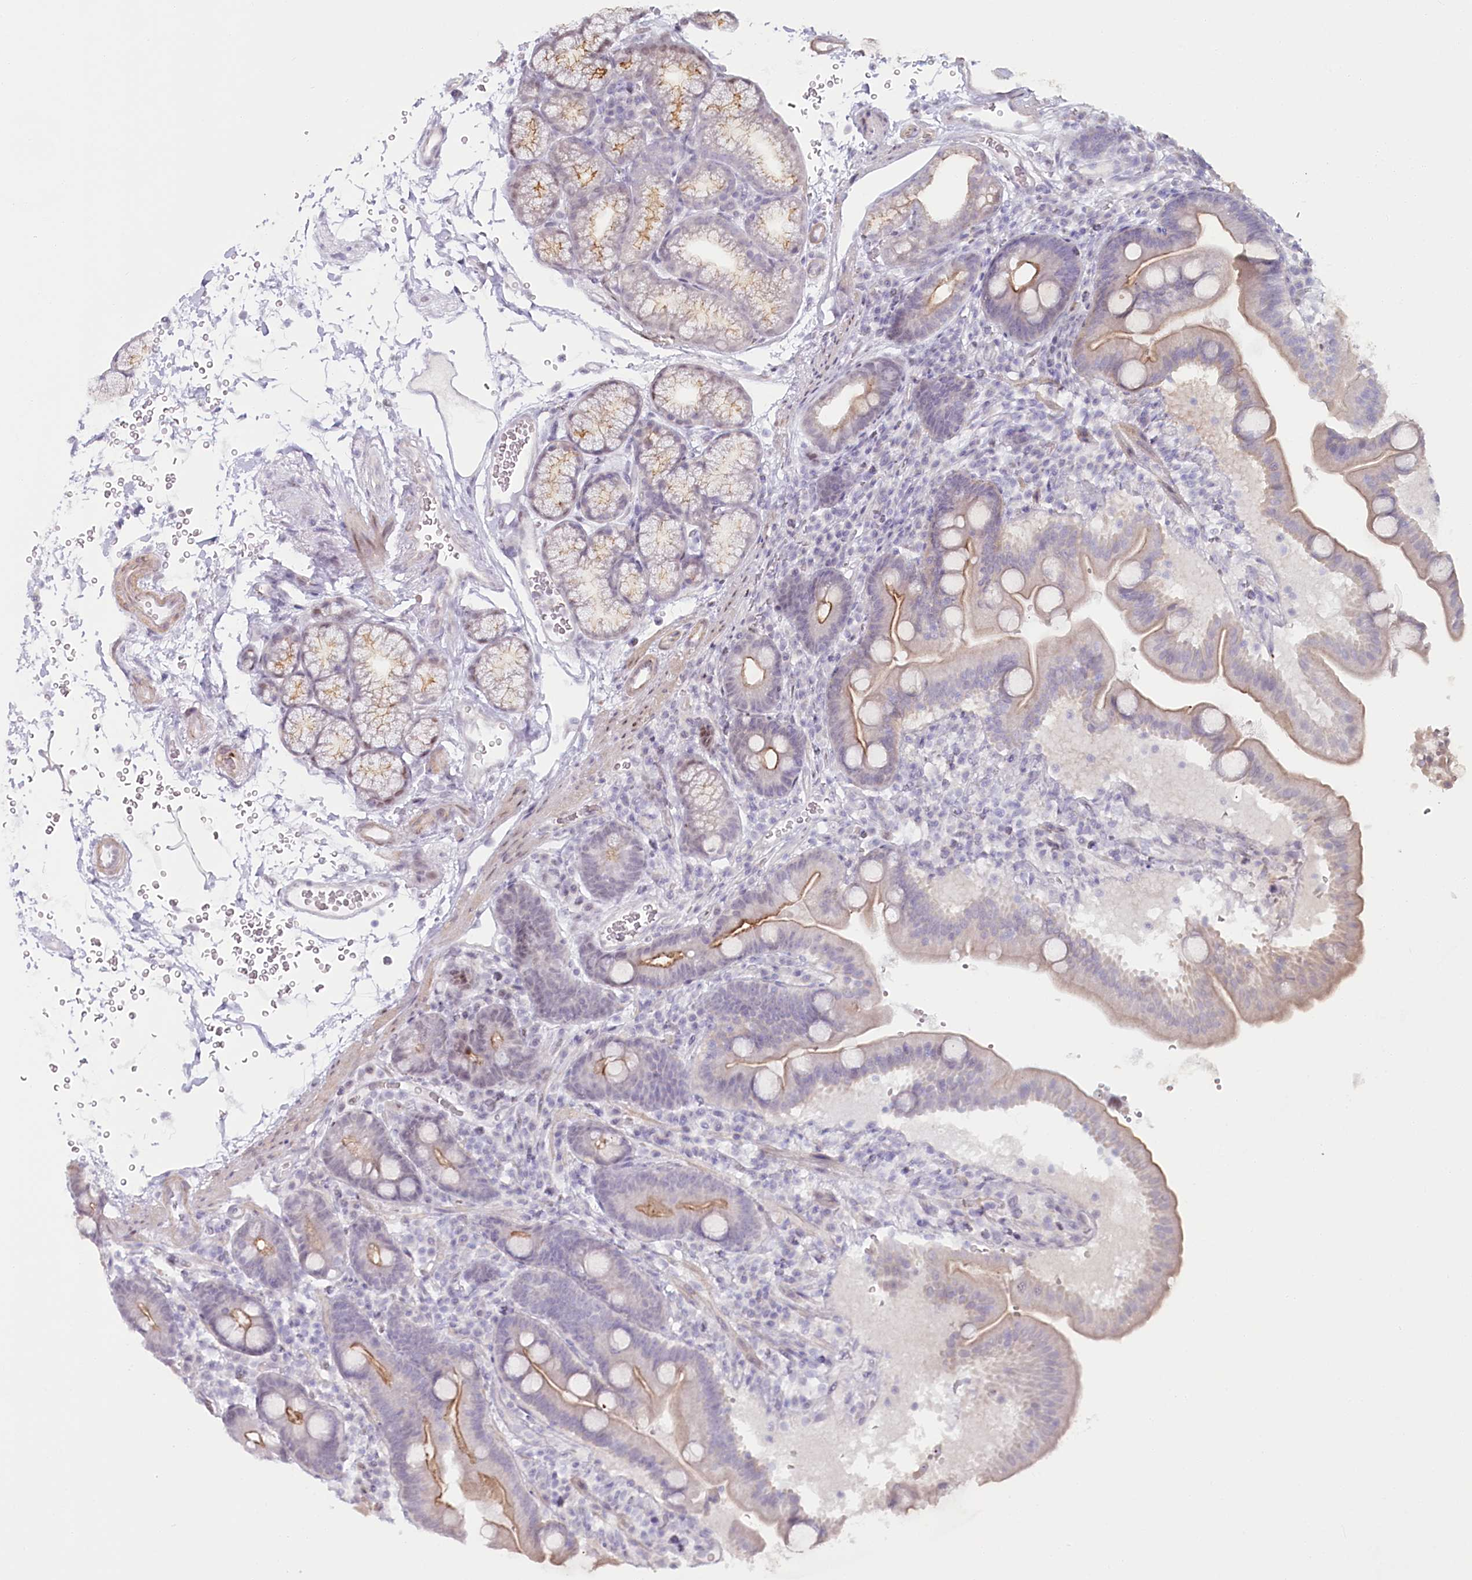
{"staining": {"intensity": "strong", "quantity": "25%-75%", "location": "cytoplasmic/membranous"}, "tissue": "duodenum", "cell_type": "Glandular cells", "image_type": "normal", "snomed": [{"axis": "morphology", "description": "Normal tissue, NOS"}, {"axis": "topography", "description": "Duodenum"}], "caption": "IHC micrograph of benign duodenum: human duodenum stained using immunohistochemistry displays high levels of strong protein expression localized specifically in the cytoplasmic/membranous of glandular cells, appearing as a cytoplasmic/membranous brown color.", "gene": "ABHD8", "patient": {"sex": "male", "age": 54}}